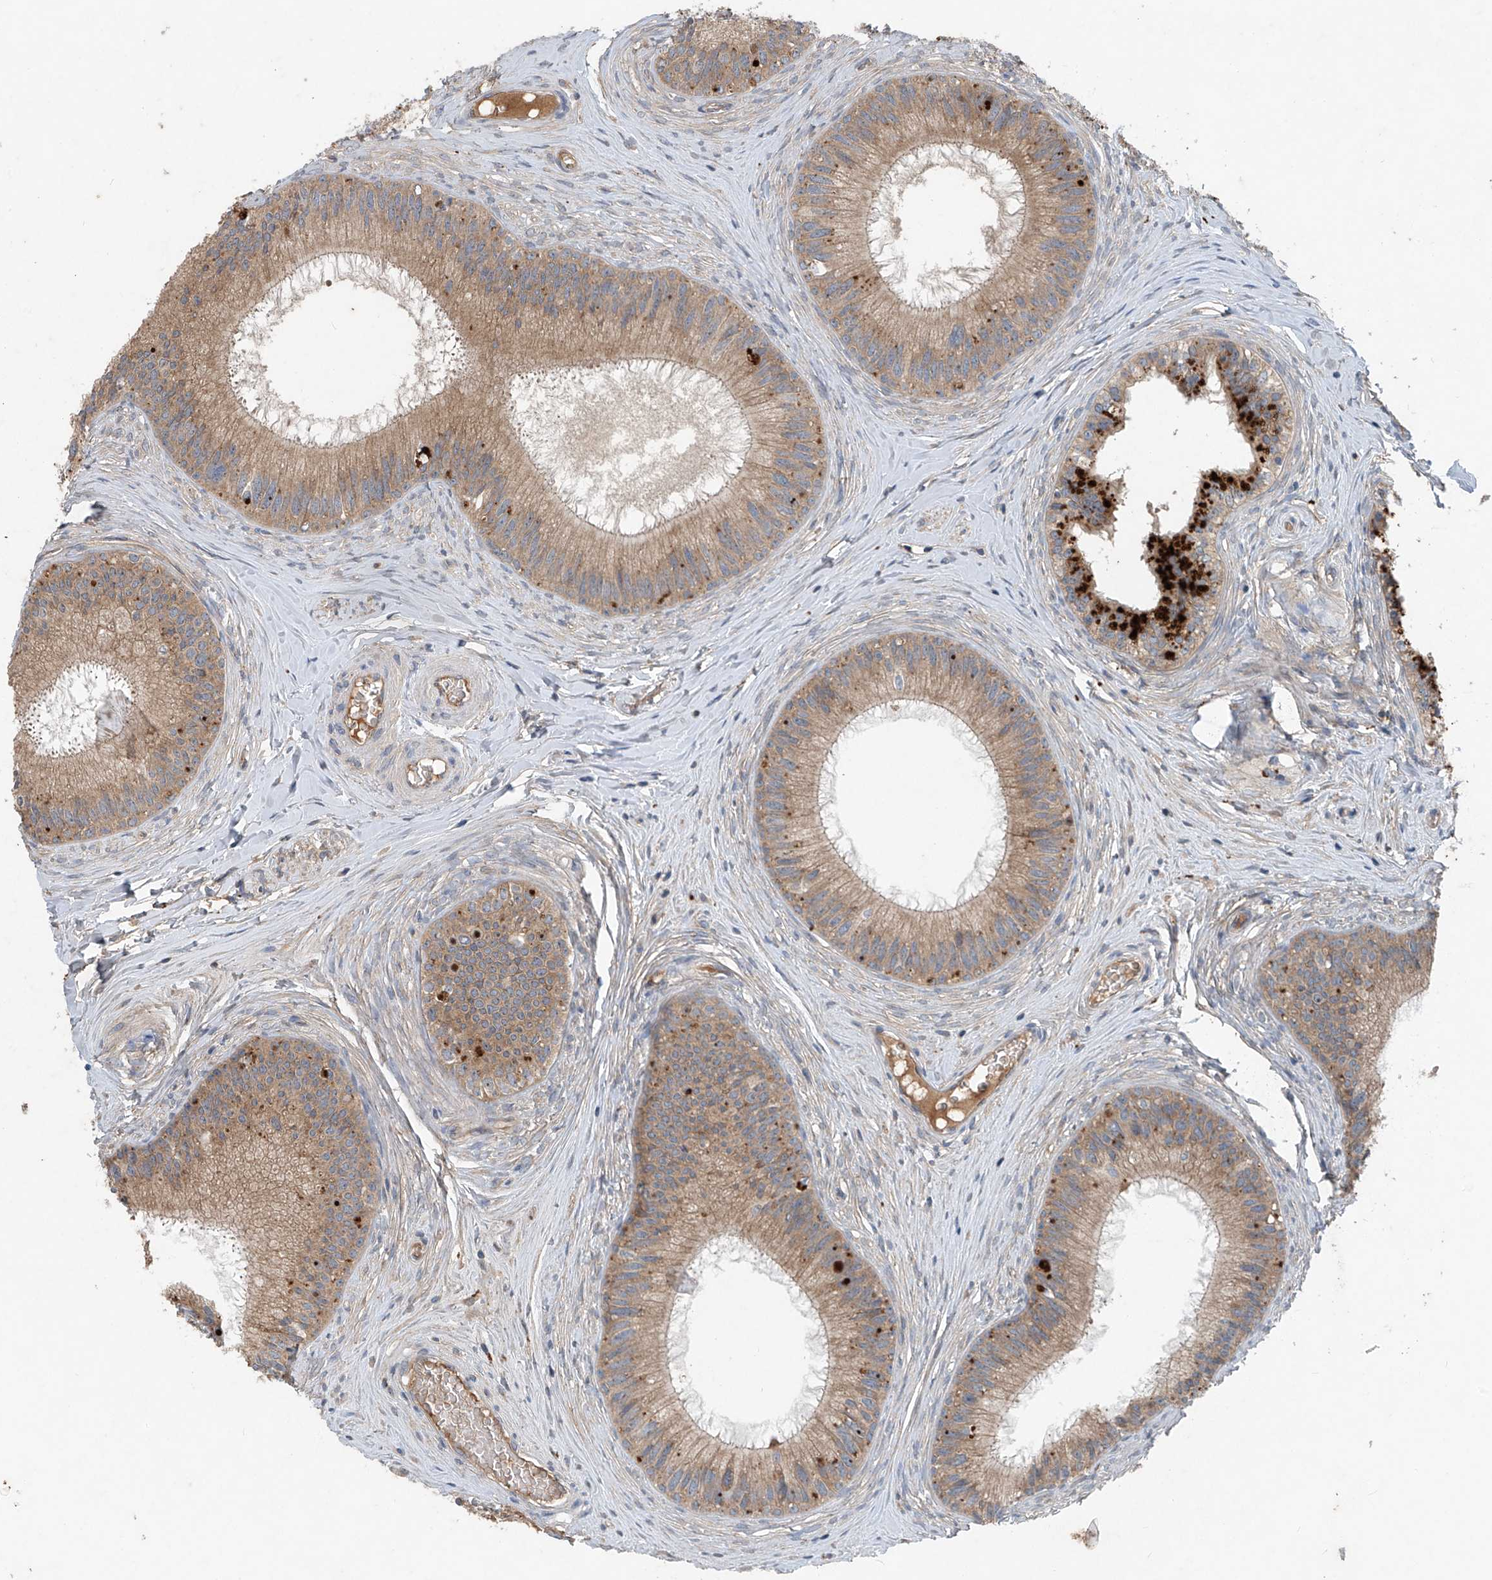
{"staining": {"intensity": "moderate", "quantity": ">75%", "location": "cytoplasmic/membranous"}, "tissue": "epididymis", "cell_type": "Glandular cells", "image_type": "normal", "snomed": [{"axis": "morphology", "description": "Normal tissue, NOS"}, {"axis": "topography", "description": "Epididymis"}], "caption": "Human epididymis stained for a protein (brown) displays moderate cytoplasmic/membranous positive positivity in approximately >75% of glandular cells.", "gene": "FOXRED2", "patient": {"sex": "male", "age": 27}}